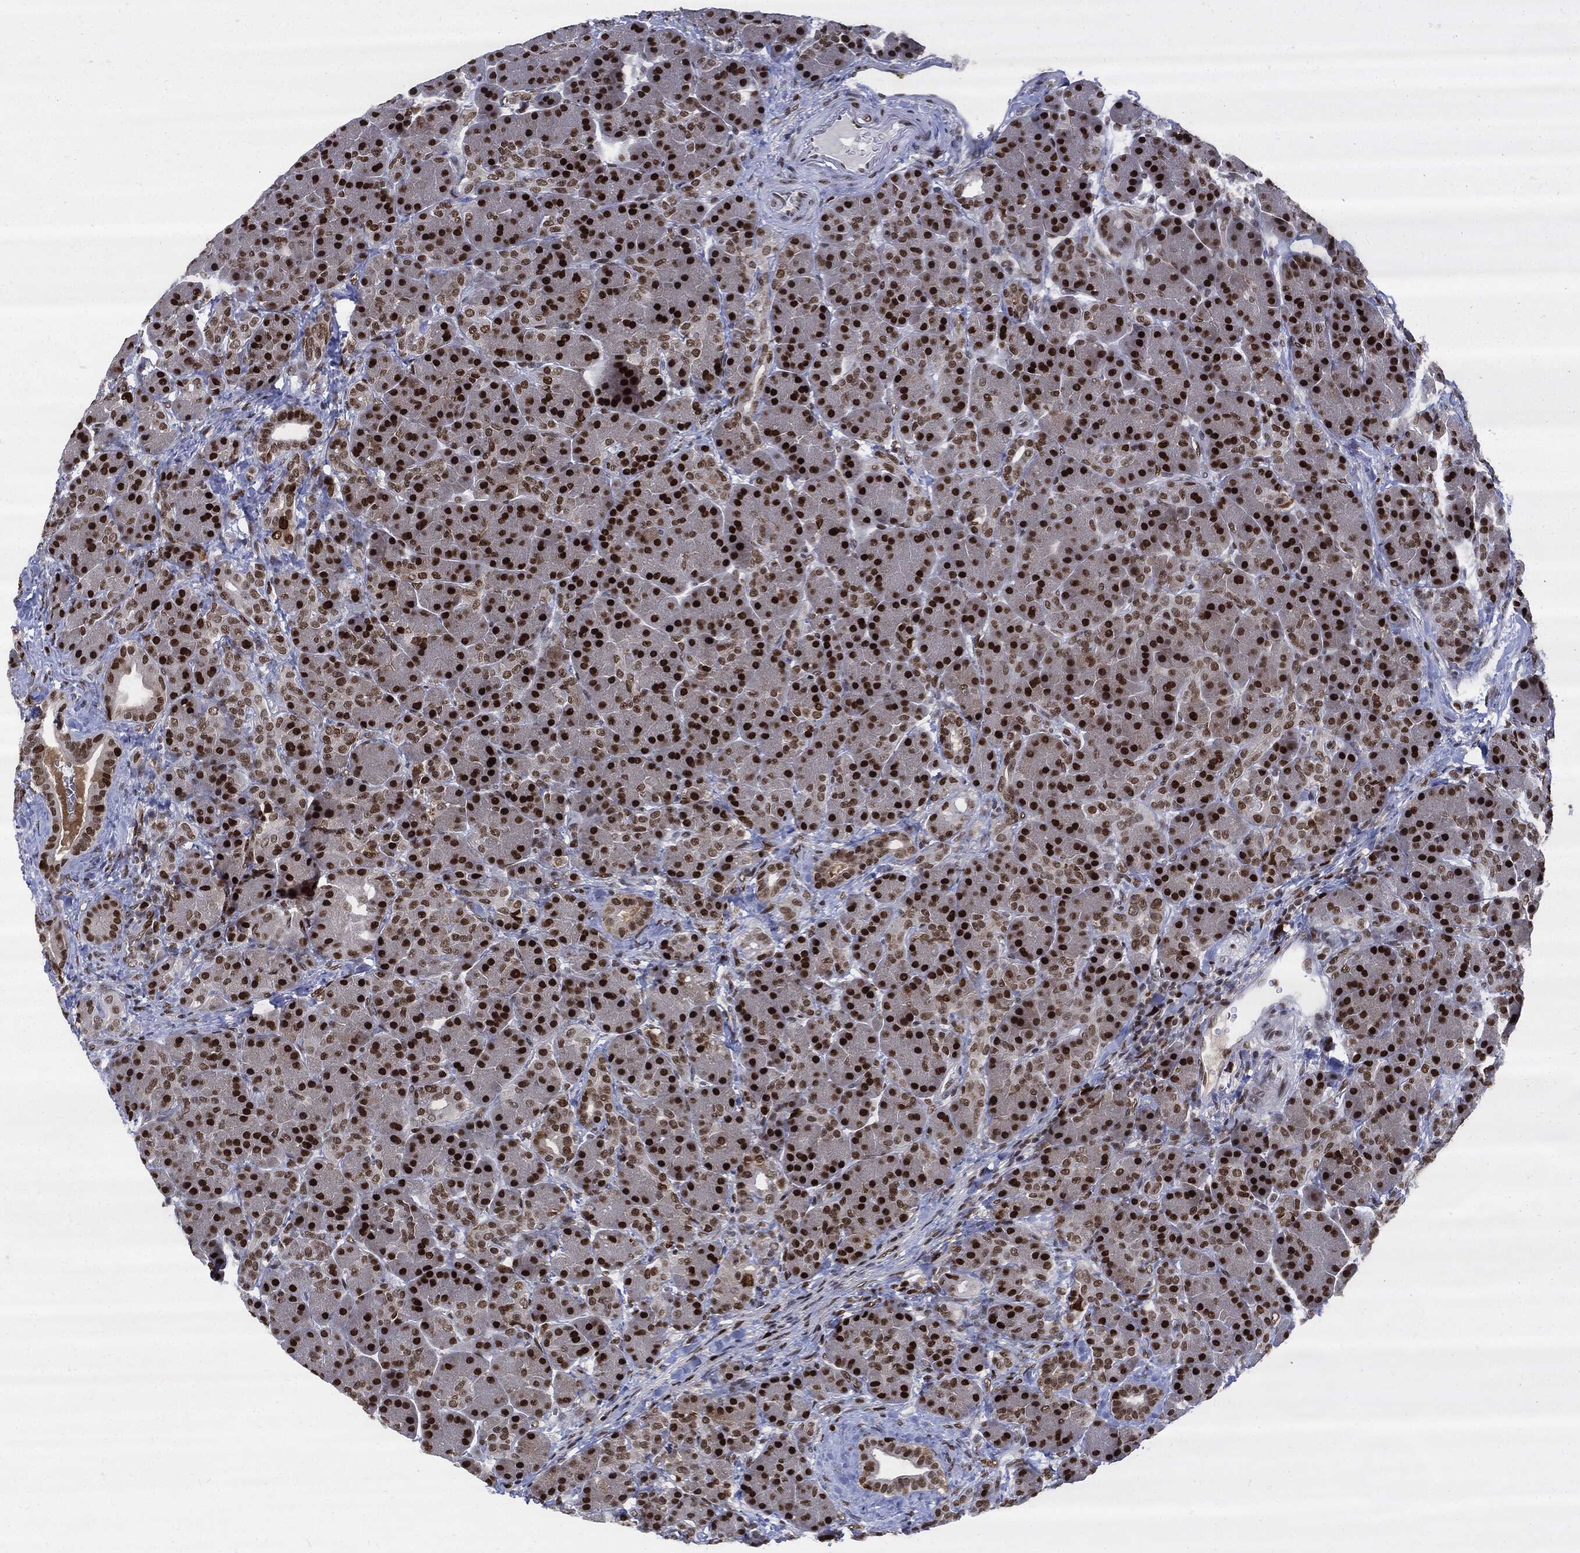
{"staining": {"intensity": "strong", "quantity": ">75%", "location": "nuclear"}, "tissue": "pancreas", "cell_type": "Exocrine glandular cells", "image_type": "normal", "snomed": [{"axis": "morphology", "description": "Normal tissue, NOS"}, {"axis": "topography", "description": "Pancreas"}], "caption": "A brown stain labels strong nuclear staining of a protein in exocrine glandular cells of unremarkable human pancreas.", "gene": "PCNA", "patient": {"sex": "female", "age": 63}}